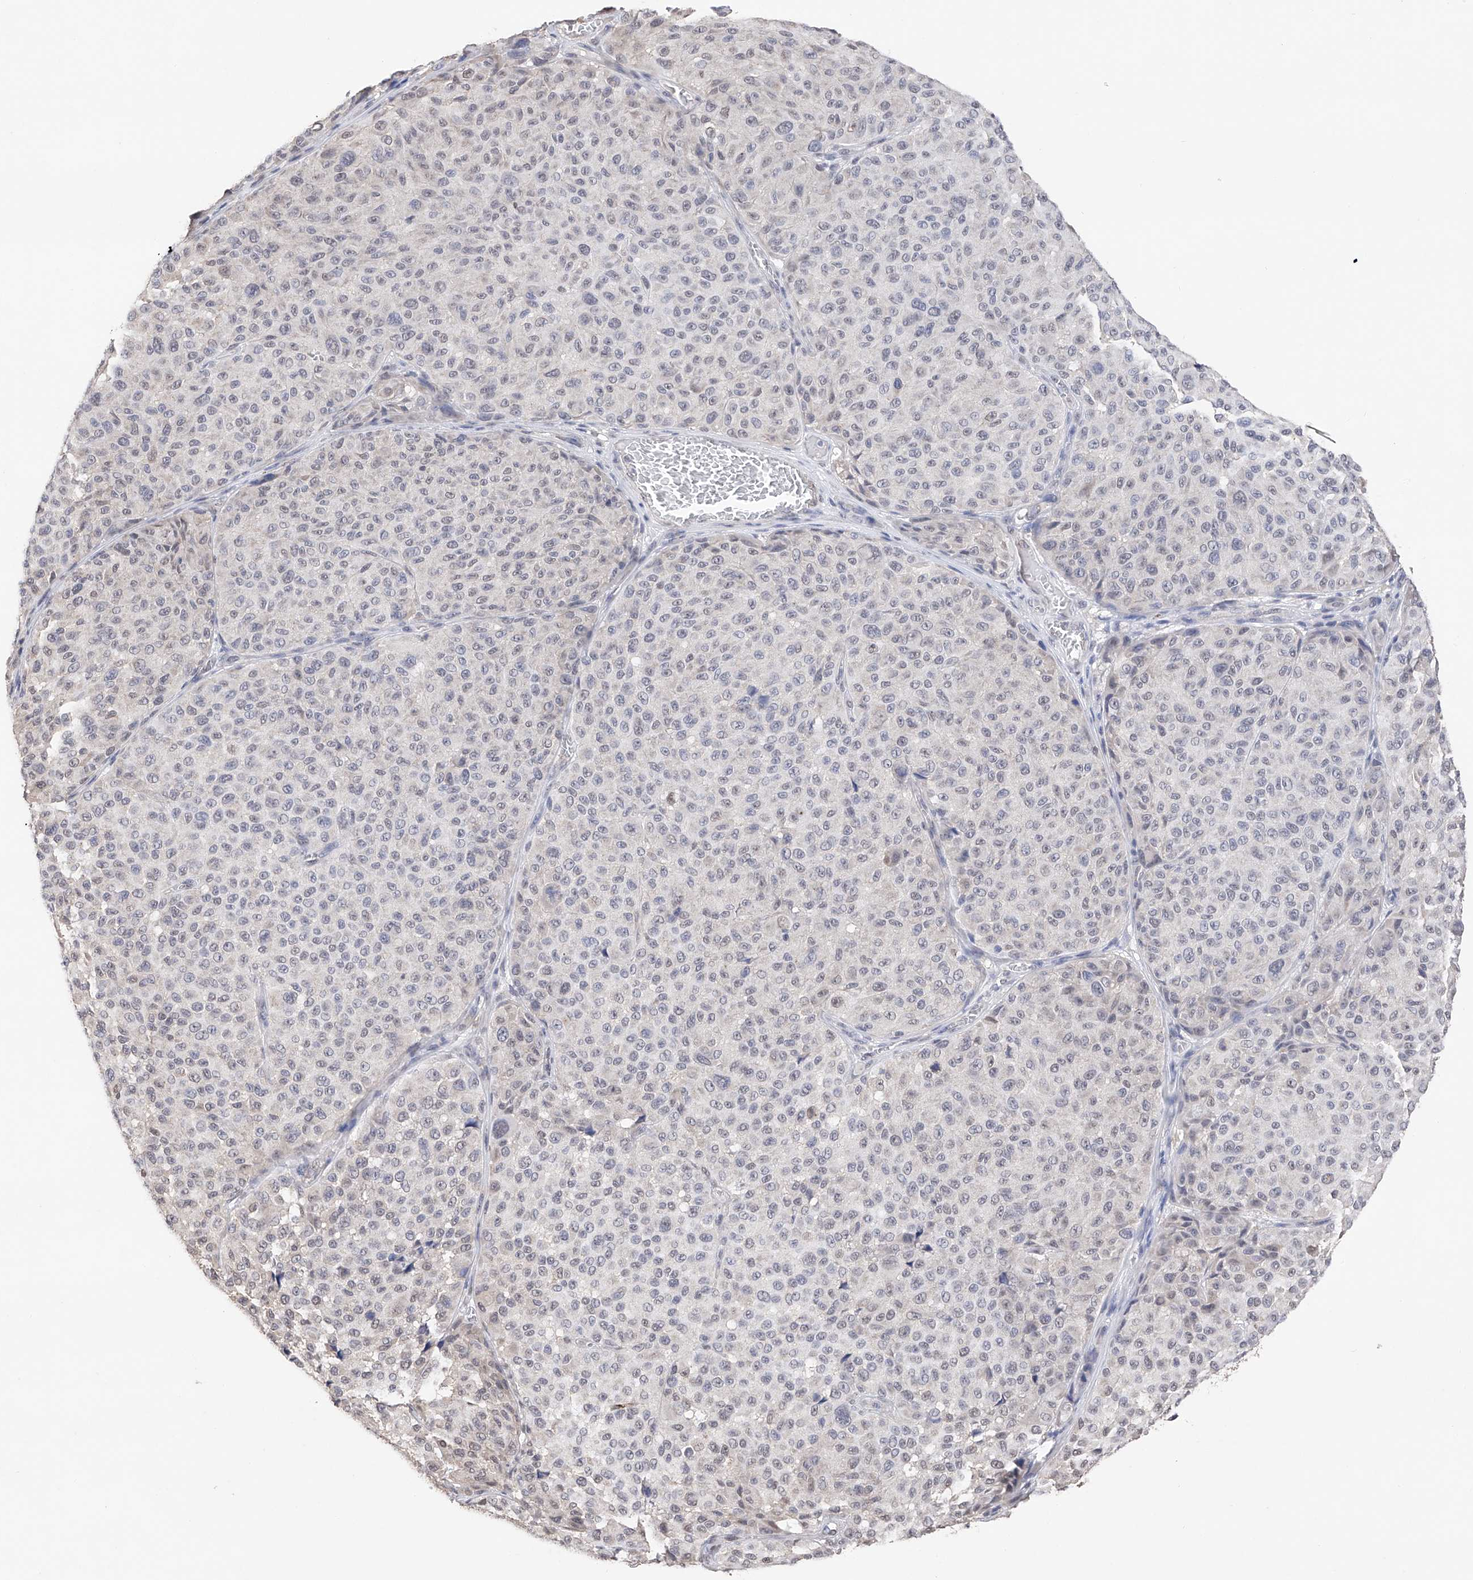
{"staining": {"intensity": "weak", "quantity": "<25%", "location": "nuclear"}, "tissue": "melanoma", "cell_type": "Tumor cells", "image_type": "cancer", "snomed": [{"axis": "morphology", "description": "Malignant melanoma, NOS"}, {"axis": "topography", "description": "Skin"}], "caption": "High power microscopy micrograph of an IHC photomicrograph of melanoma, revealing no significant expression in tumor cells.", "gene": "DMAP1", "patient": {"sex": "male", "age": 83}}